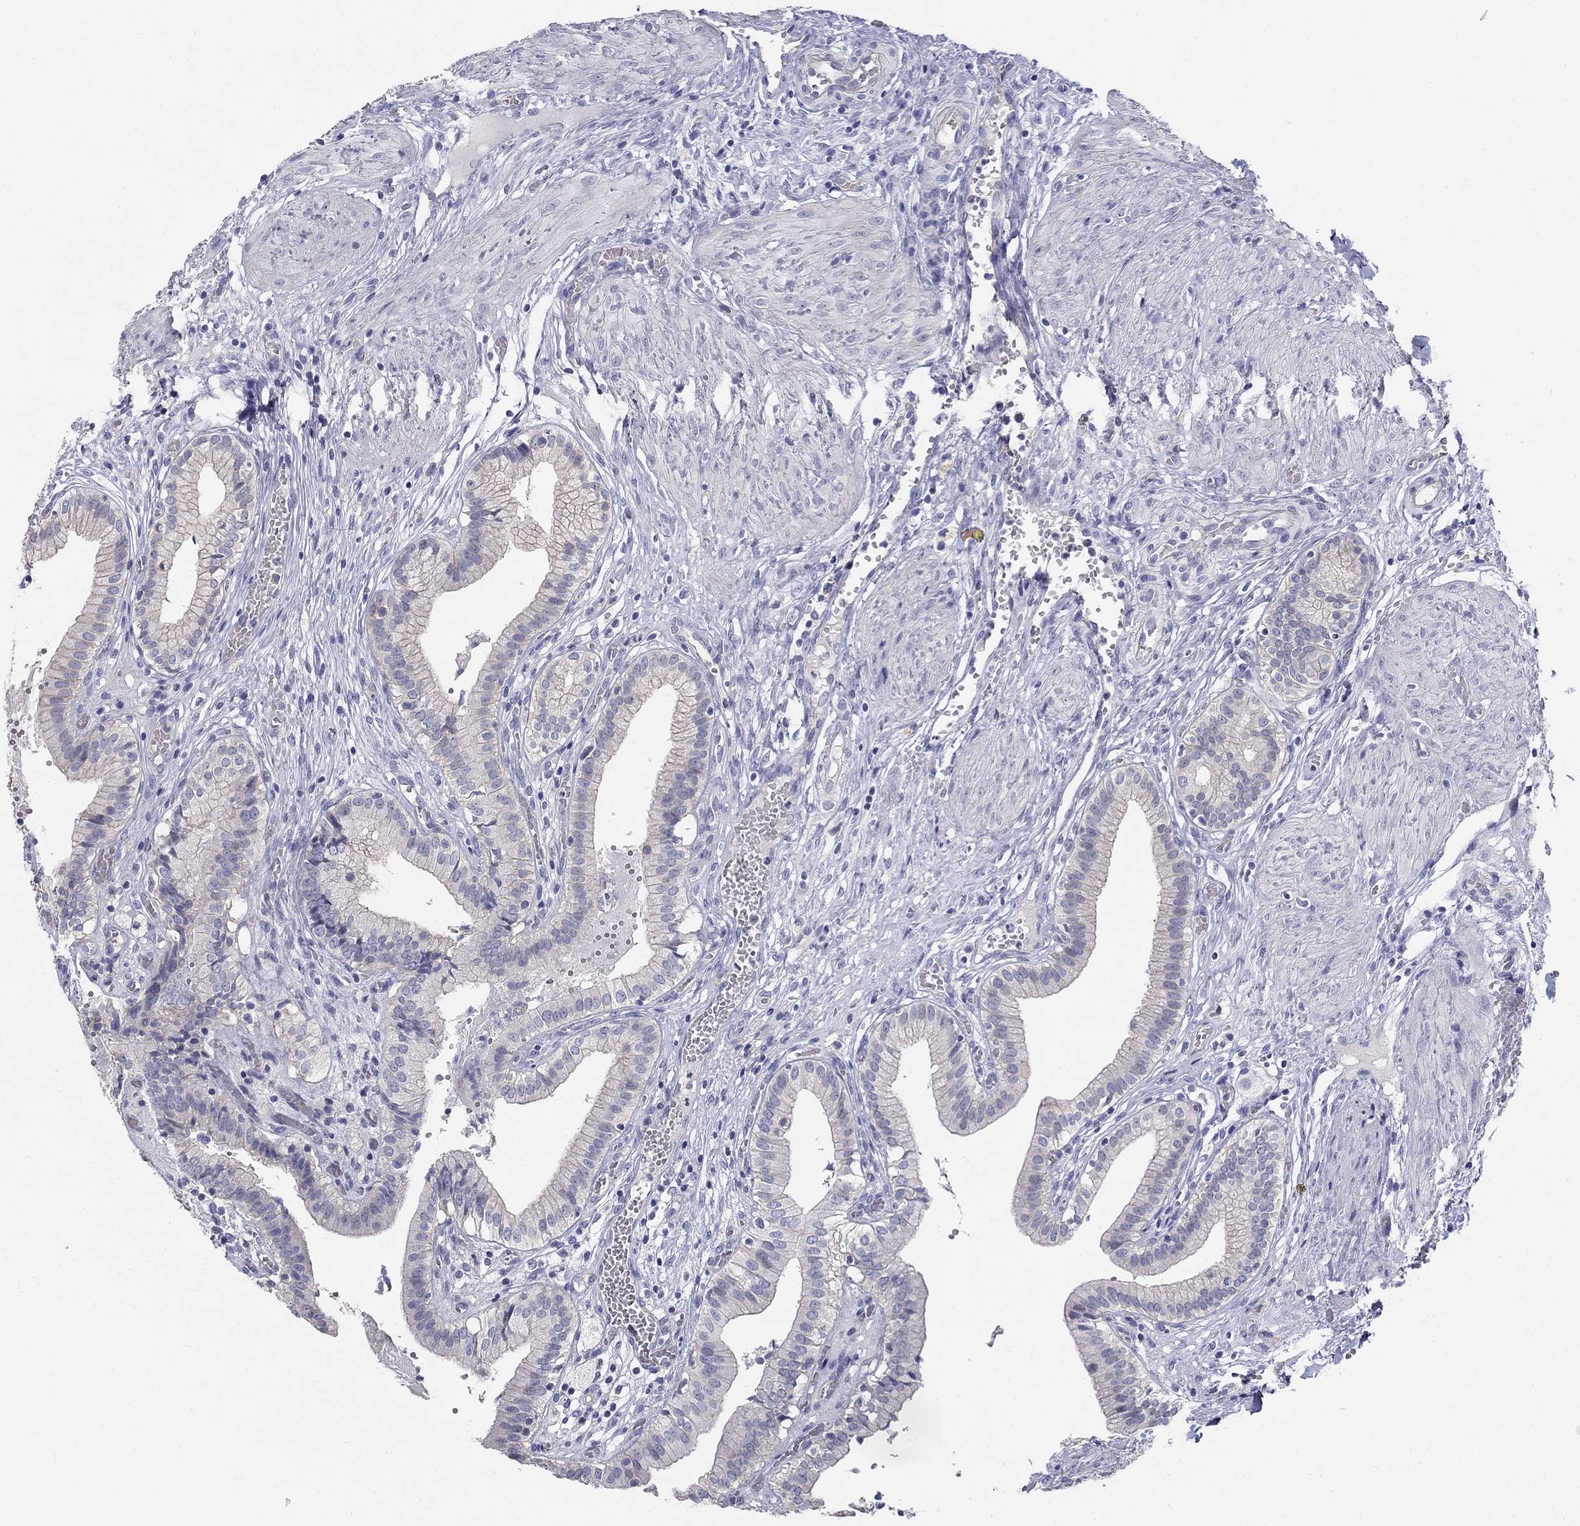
{"staining": {"intensity": "negative", "quantity": "none", "location": "none"}, "tissue": "gallbladder", "cell_type": "Glandular cells", "image_type": "normal", "snomed": [{"axis": "morphology", "description": "Normal tissue, NOS"}, {"axis": "topography", "description": "Gallbladder"}], "caption": "A high-resolution histopathology image shows IHC staining of normal gallbladder, which shows no significant expression in glandular cells.", "gene": "ENSG00000290147", "patient": {"sex": "female", "age": 24}}